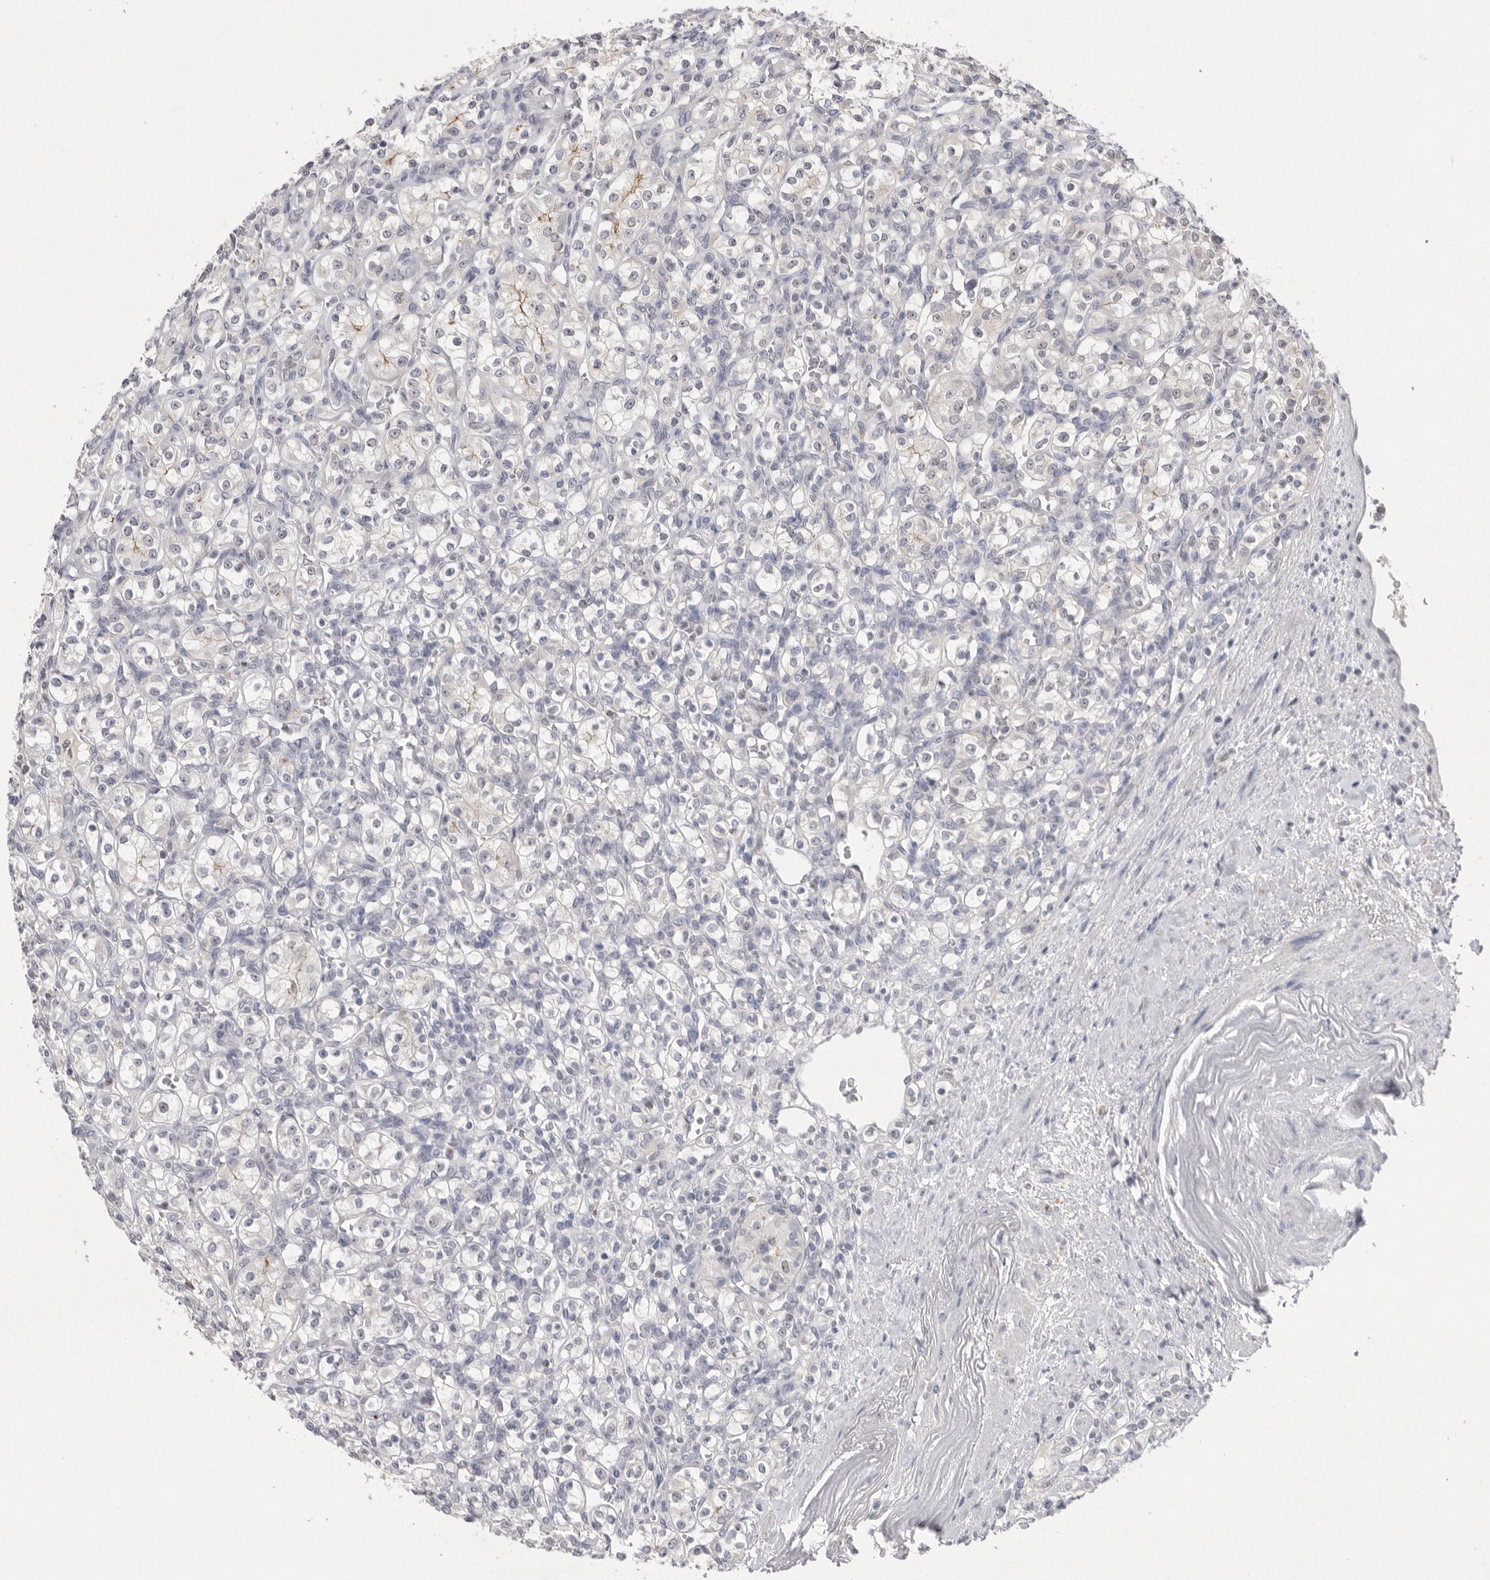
{"staining": {"intensity": "negative", "quantity": "none", "location": "none"}, "tissue": "renal cancer", "cell_type": "Tumor cells", "image_type": "cancer", "snomed": [{"axis": "morphology", "description": "Adenocarcinoma, NOS"}, {"axis": "topography", "description": "Kidney"}], "caption": "IHC image of renal cancer (adenocarcinoma) stained for a protein (brown), which reveals no expression in tumor cells.", "gene": "HUS1", "patient": {"sex": "male", "age": 77}}